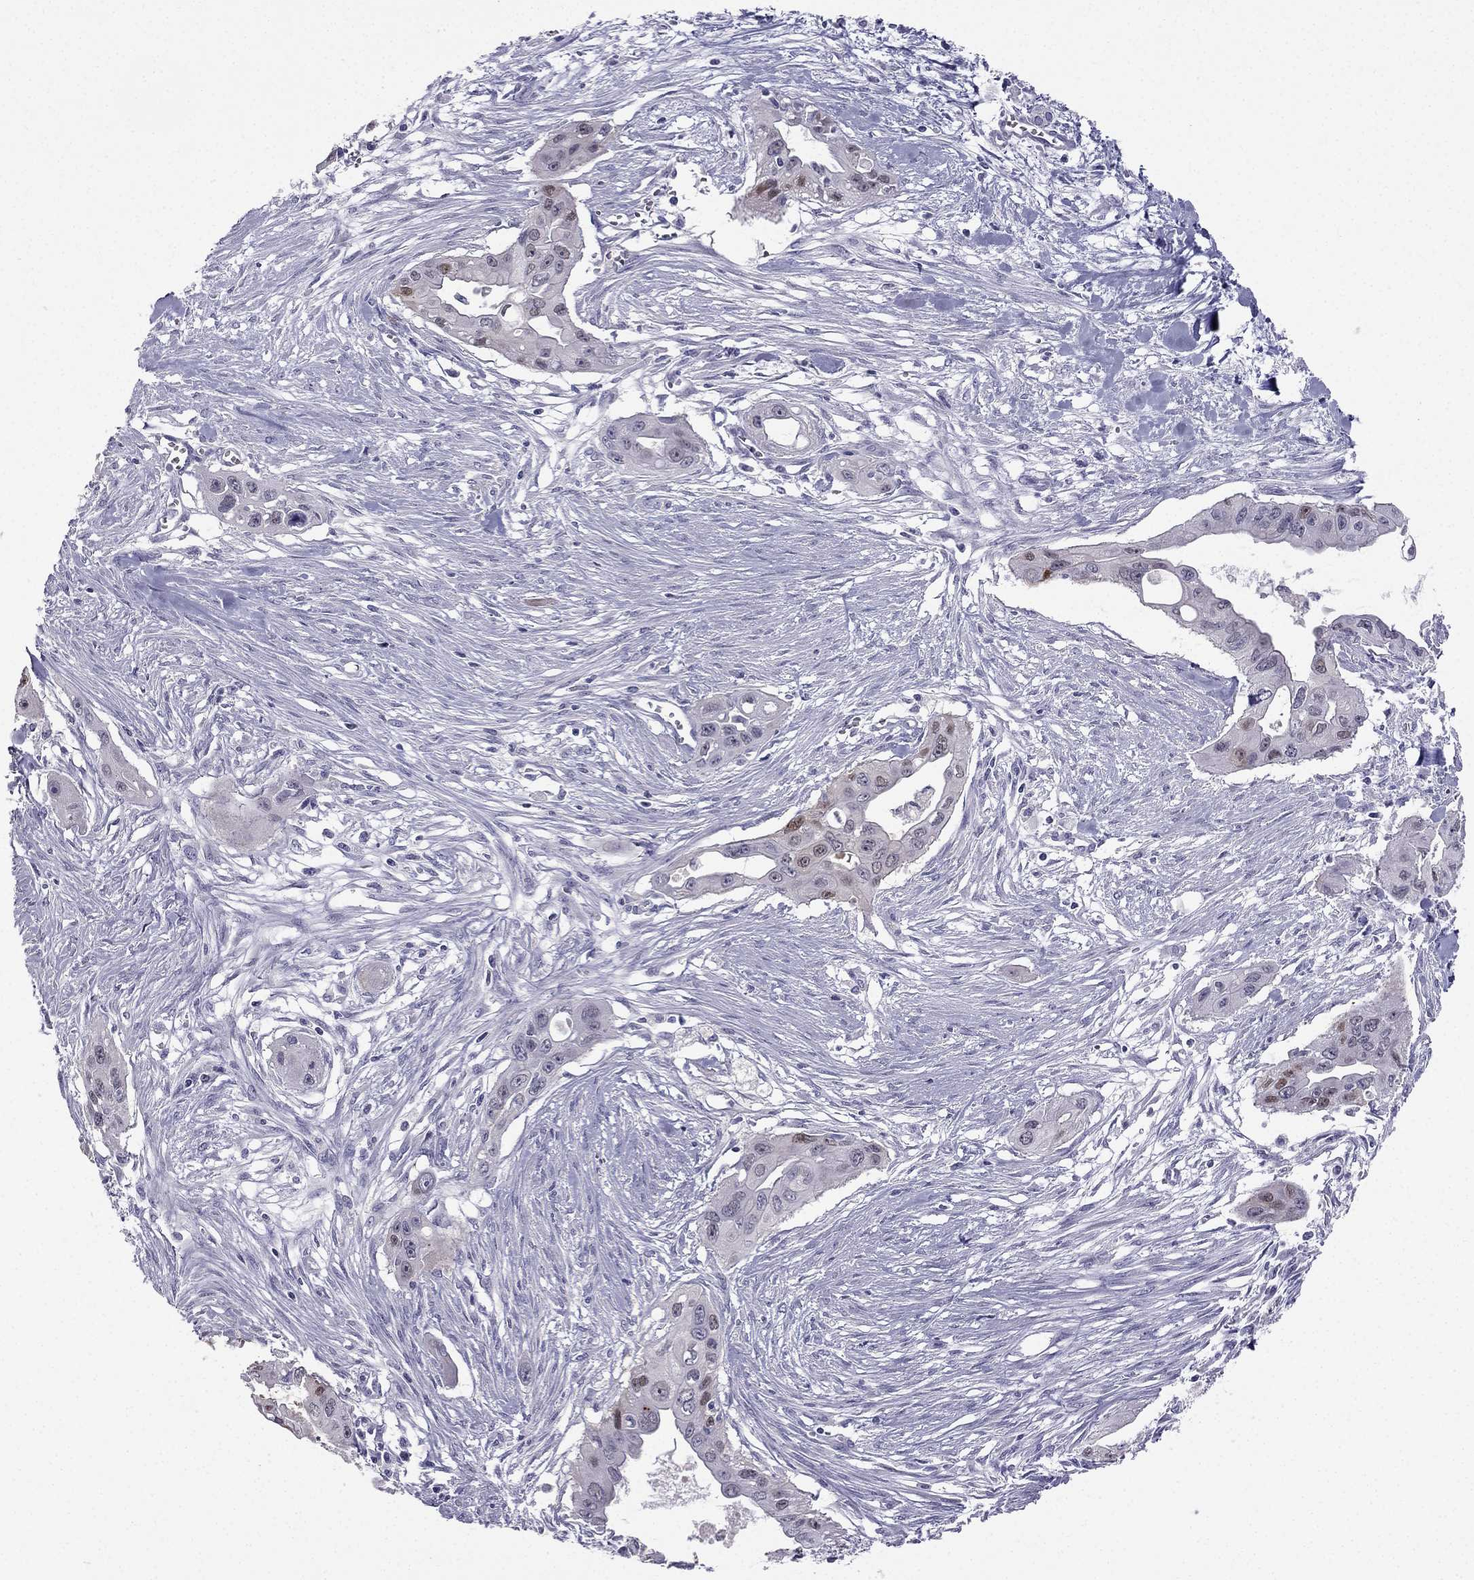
{"staining": {"intensity": "moderate", "quantity": "<25%", "location": "nuclear"}, "tissue": "pancreatic cancer", "cell_type": "Tumor cells", "image_type": "cancer", "snomed": [{"axis": "morphology", "description": "Adenocarcinoma, NOS"}, {"axis": "topography", "description": "Pancreas"}], "caption": "This micrograph shows immunohistochemistry (IHC) staining of human pancreatic adenocarcinoma, with low moderate nuclear expression in approximately <25% of tumor cells.", "gene": "RSPH14", "patient": {"sex": "male", "age": 60}}